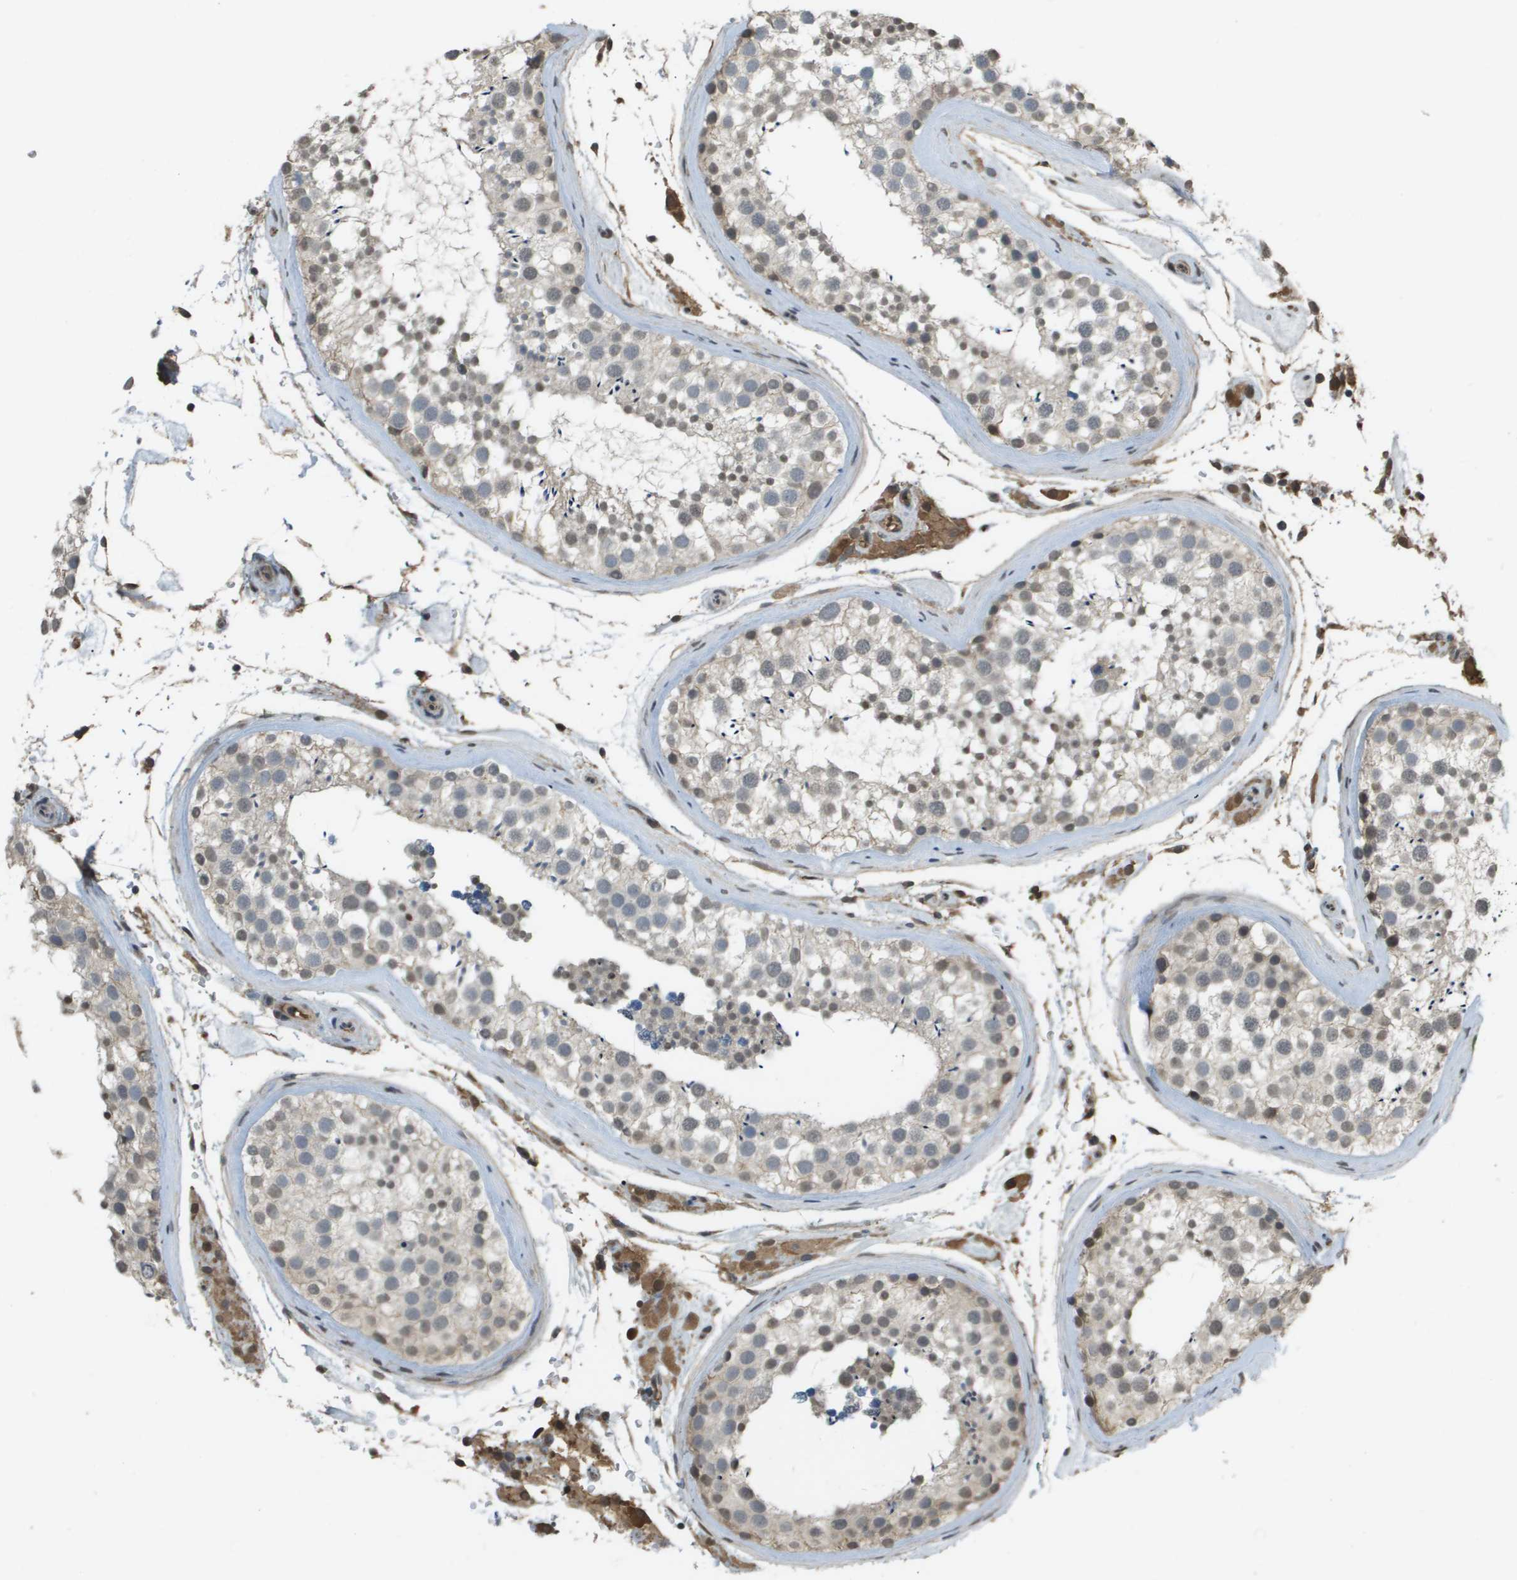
{"staining": {"intensity": "moderate", "quantity": "25%-75%", "location": "nuclear"}, "tissue": "testis", "cell_type": "Cells in seminiferous ducts", "image_type": "normal", "snomed": [{"axis": "morphology", "description": "Normal tissue, NOS"}, {"axis": "topography", "description": "Testis"}], "caption": "Unremarkable testis exhibits moderate nuclear expression in about 25%-75% of cells in seminiferous ducts Immunohistochemistry stains the protein of interest in brown and the nuclei are stained blue..", "gene": "NDRG2", "patient": {"sex": "male", "age": 46}}